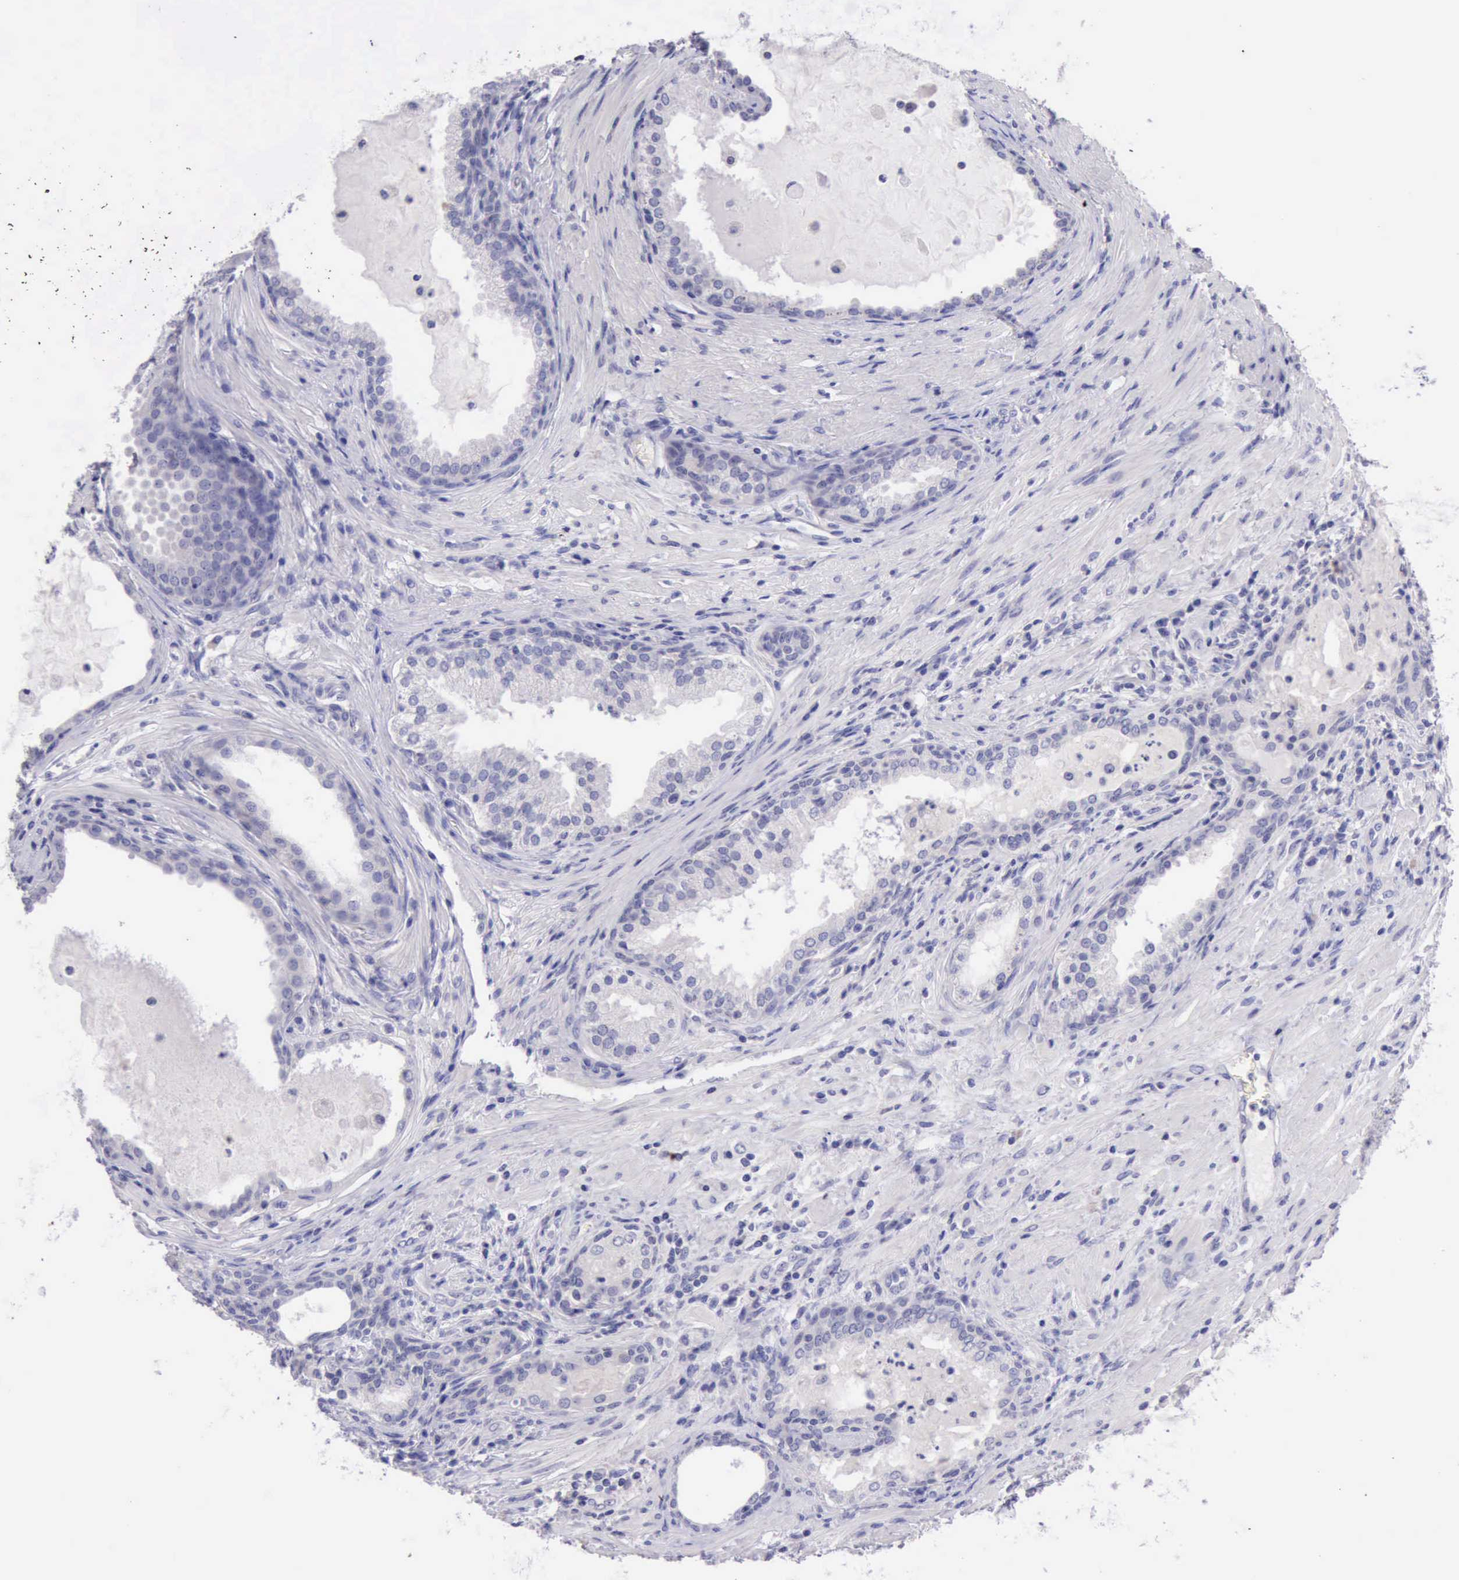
{"staining": {"intensity": "negative", "quantity": "none", "location": "none"}, "tissue": "prostate cancer", "cell_type": "Tumor cells", "image_type": "cancer", "snomed": [{"axis": "morphology", "description": "Adenocarcinoma, Medium grade"}, {"axis": "topography", "description": "Prostate"}], "caption": "Histopathology image shows no significant protein positivity in tumor cells of prostate cancer (medium-grade adenocarcinoma).", "gene": "LRFN5", "patient": {"sex": "male", "age": 70}}